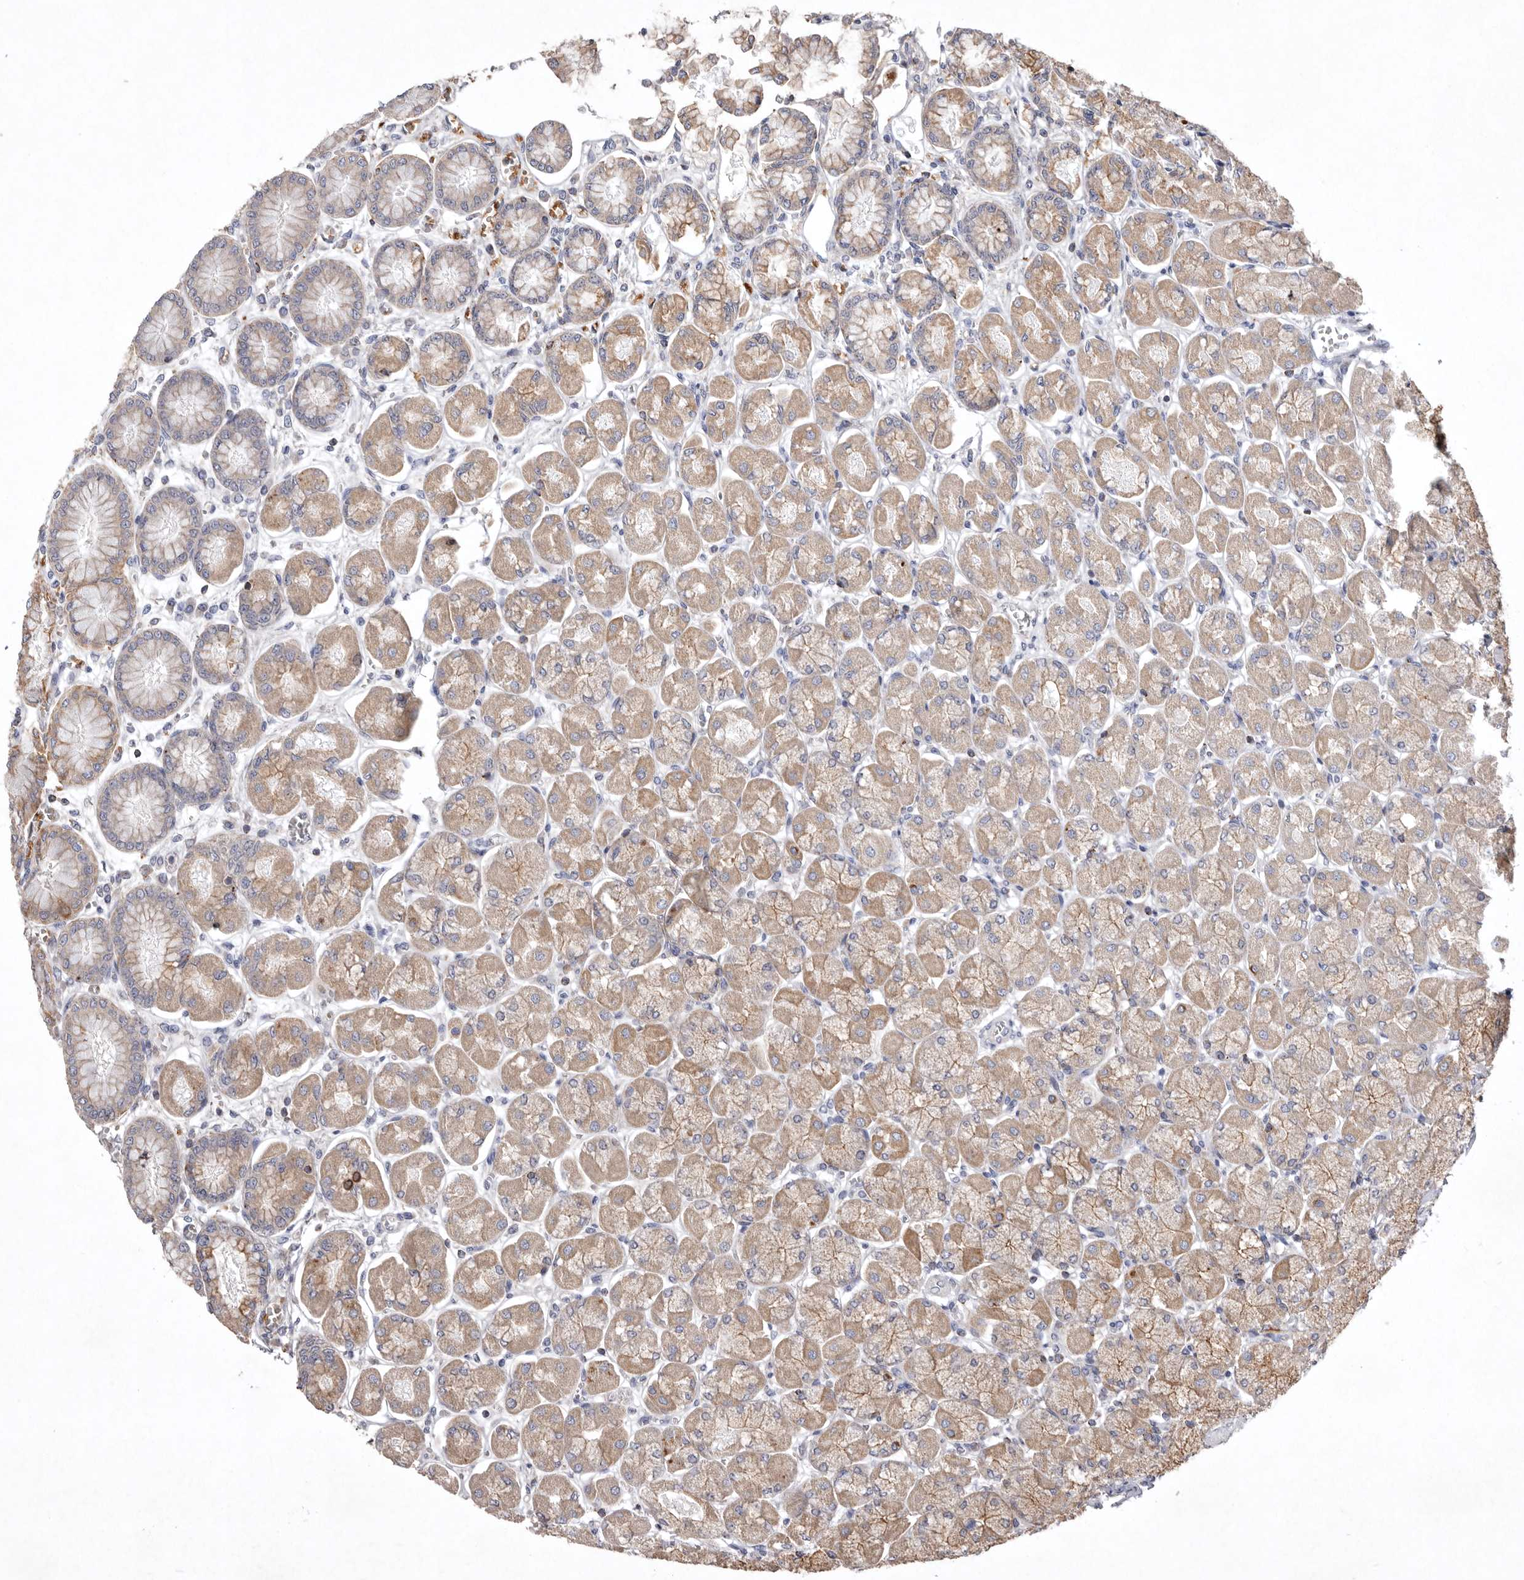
{"staining": {"intensity": "moderate", "quantity": ">75%", "location": "cytoplasmic/membranous"}, "tissue": "stomach", "cell_type": "Glandular cells", "image_type": "normal", "snomed": [{"axis": "morphology", "description": "Normal tissue, NOS"}, {"axis": "topography", "description": "Stomach, upper"}], "caption": "Moderate cytoplasmic/membranous positivity is seen in about >75% of glandular cells in normal stomach. The staining is performed using DAB (3,3'-diaminobenzidine) brown chromogen to label protein expression. The nuclei are counter-stained blue using hematoxylin.", "gene": "TNFSF14", "patient": {"sex": "female", "age": 56}}